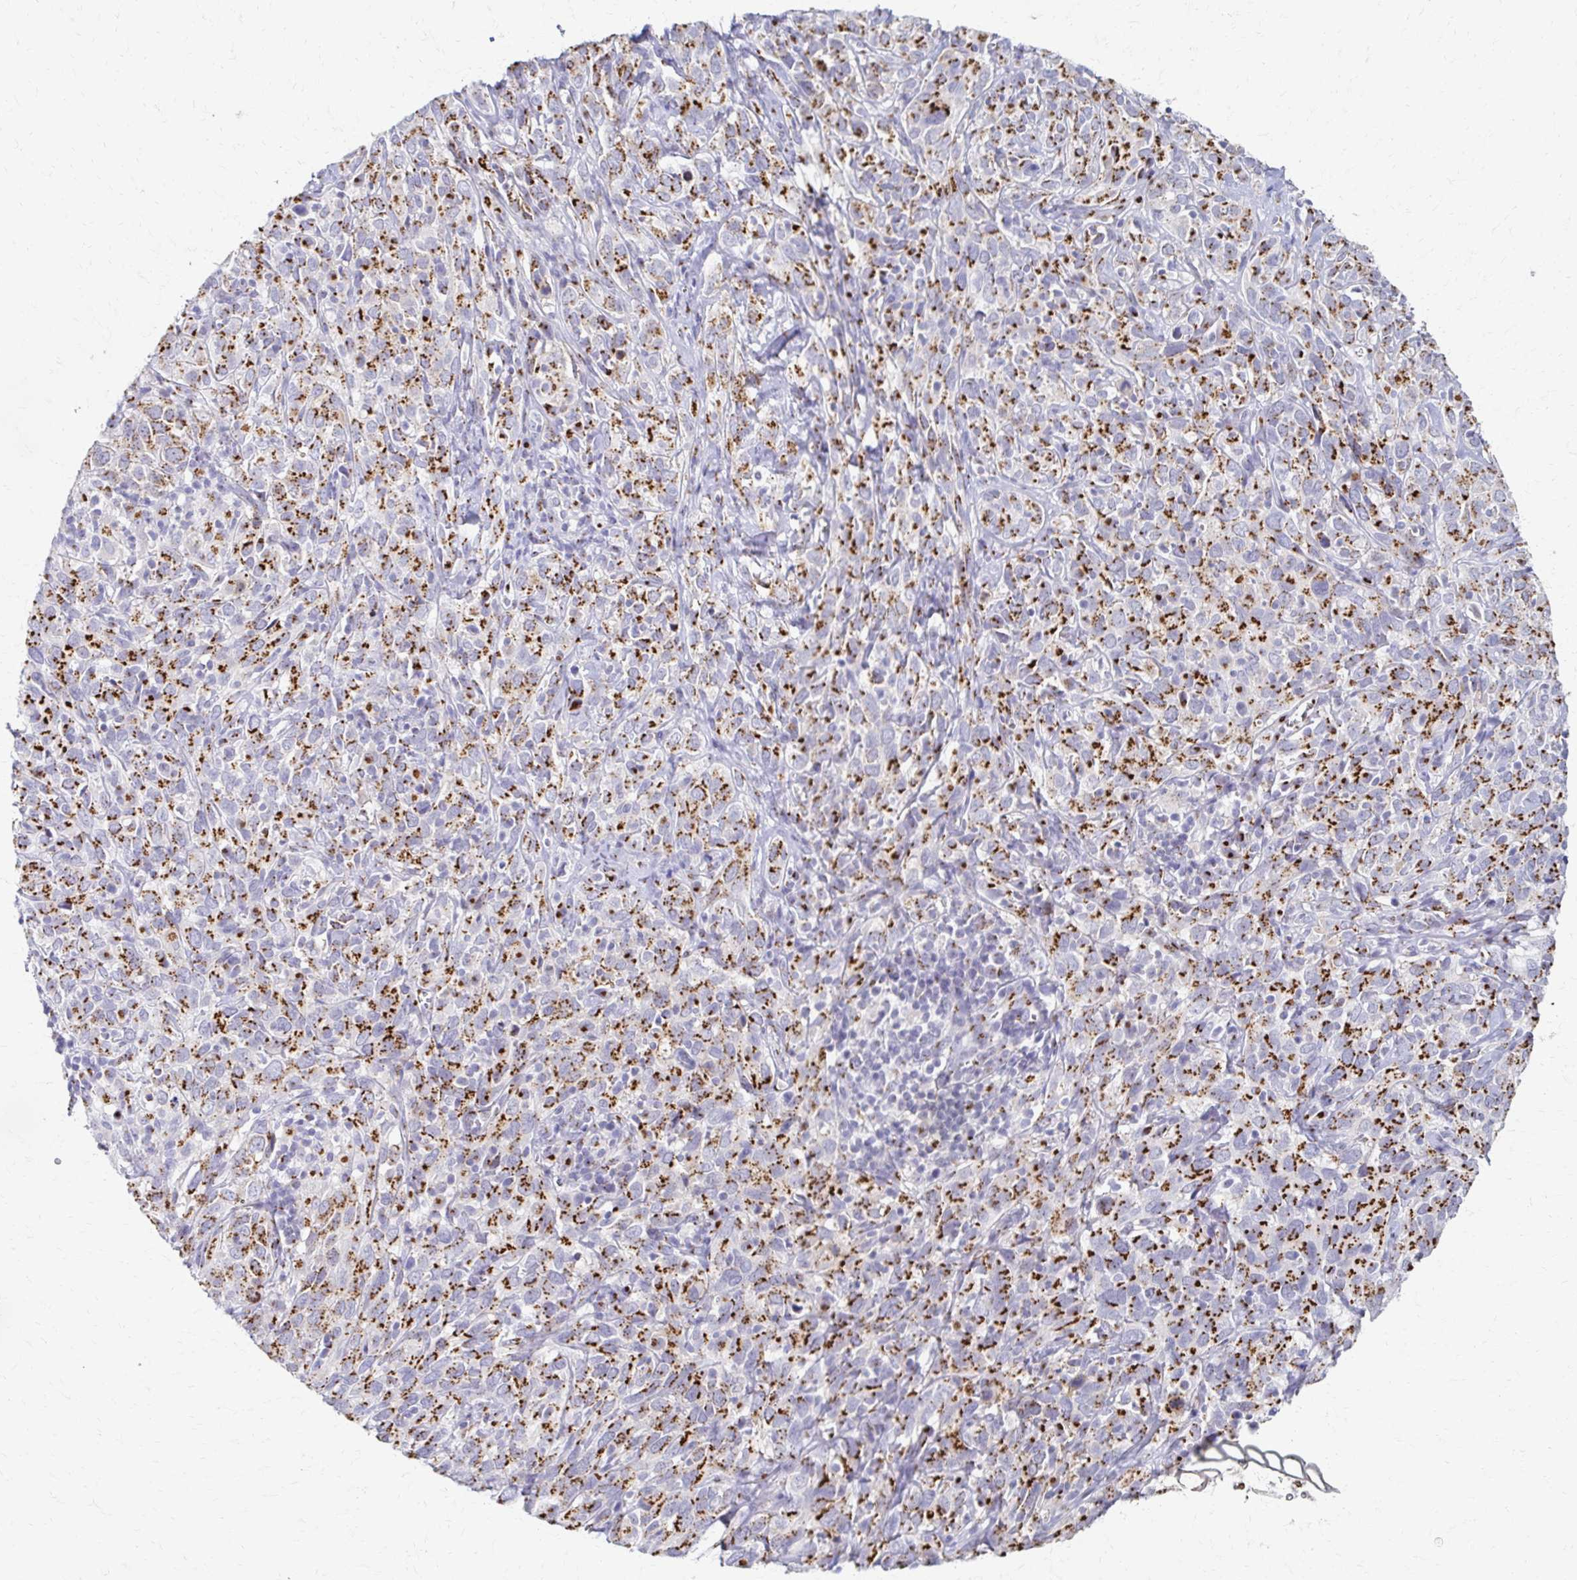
{"staining": {"intensity": "strong", "quantity": ">75%", "location": "cytoplasmic/membranous"}, "tissue": "cervical cancer", "cell_type": "Tumor cells", "image_type": "cancer", "snomed": [{"axis": "morphology", "description": "Normal tissue, NOS"}, {"axis": "morphology", "description": "Squamous cell carcinoma, NOS"}, {"axis": "topography", "description": "Cervix"}], "caption": "Immunohistochemistry micrograph of human cervical squamous cell carcinoma stained for a protein (brown), which displays high levels of strong cytoplasmic/membranous staining in about >75% of tumor cells.", "gene": "TM9SF1", "patient": {"sex": "female", "age": 51}}